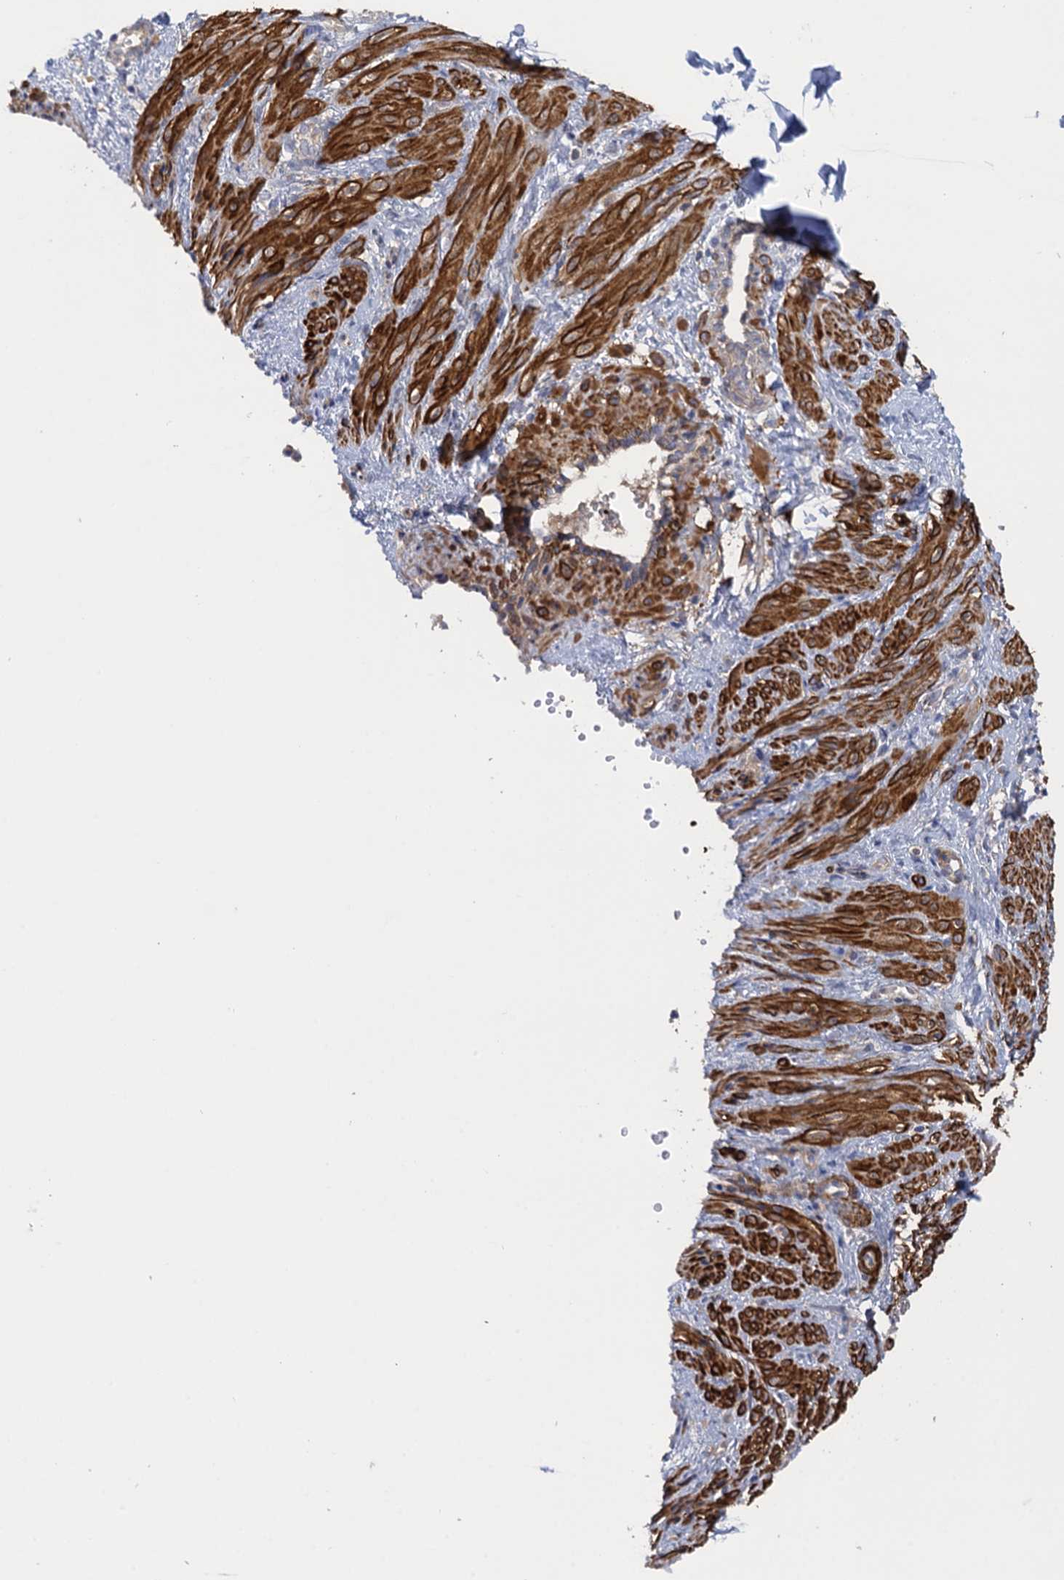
{"staining": {"intensity": "strong", "quantity": ">75%", "location": "cytoplasmic/membranous"}, "tissue": "smooth muscle", "cell_type": "Smooth muscle cells", "image_type": "normal", "snomed": [{"axis": "morphology", "description": "Normal tissue, NOS"}, {"axis": "topography", "description": "Endometrium"}], "caption": "Smooth muscle stained with DAB (3,3'-diaminobenzidine) IHC reveals high levels of strong cytoplasmic/membranous positivity in approximately >75% of smooth muscle cells.", "gene": "WDR88", "patient": {"sex": "female", "age": 33}}